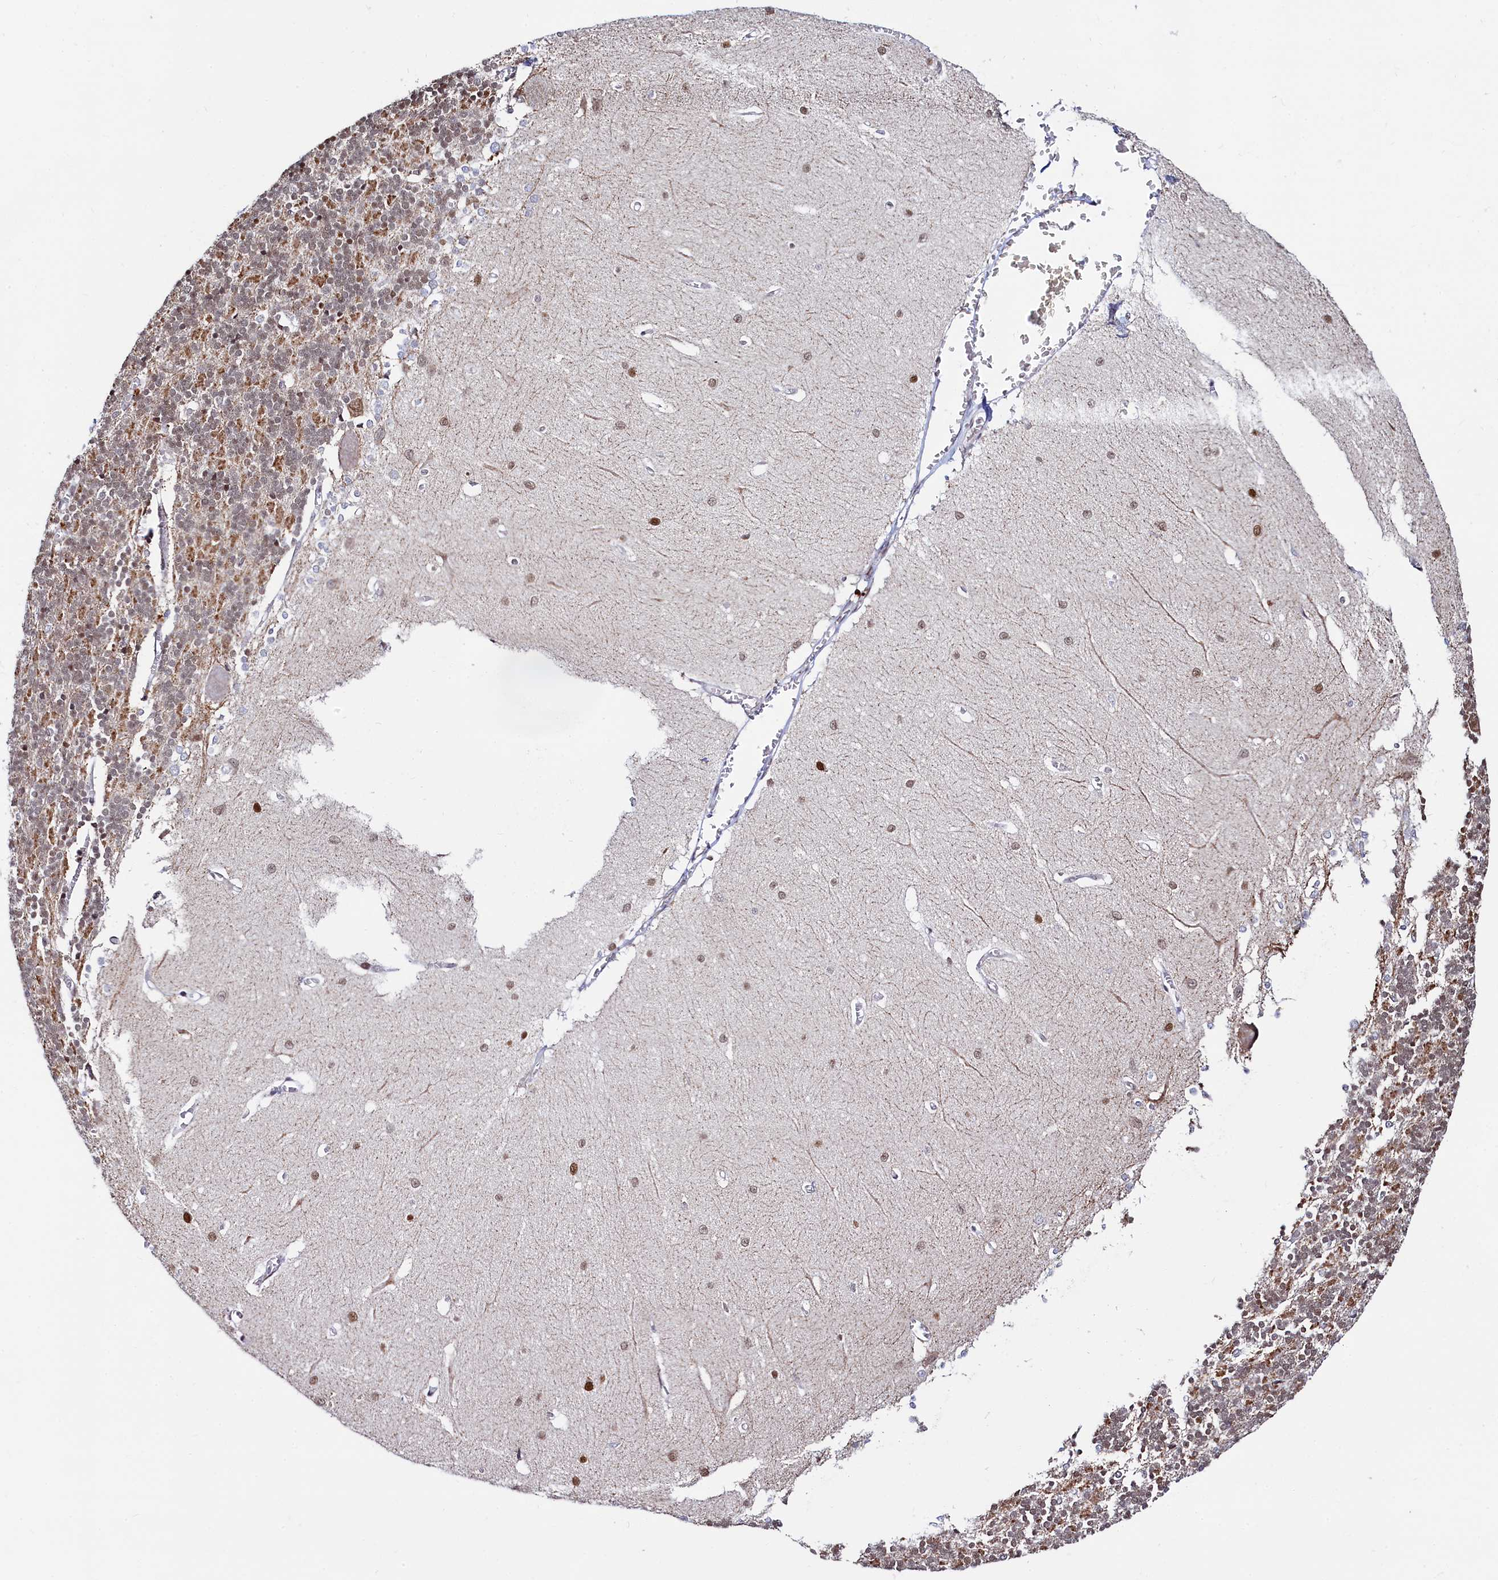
{"staining": {"intensity": "moderate", "quantity": "25%-75%", "location": "nuclear"}, "tissue": "cerebellum", "cell_type": "Cells in granular layer", "image_type": "normal", "snomed": [{"axis": "morphology", "description": "Normal tissue, NOS"}, {"axis": "topography", "description": "Cerebellum"}], "caption": "Protein staining reveals moderate nuclear positivity in about 25%-75% of cells in granular layer in normal cerebellum. (Brightfield microscopy of DAB IHC at high magnification).", "gene": "HDGFL3", "patient": {"sex": "male", "age": 37}}